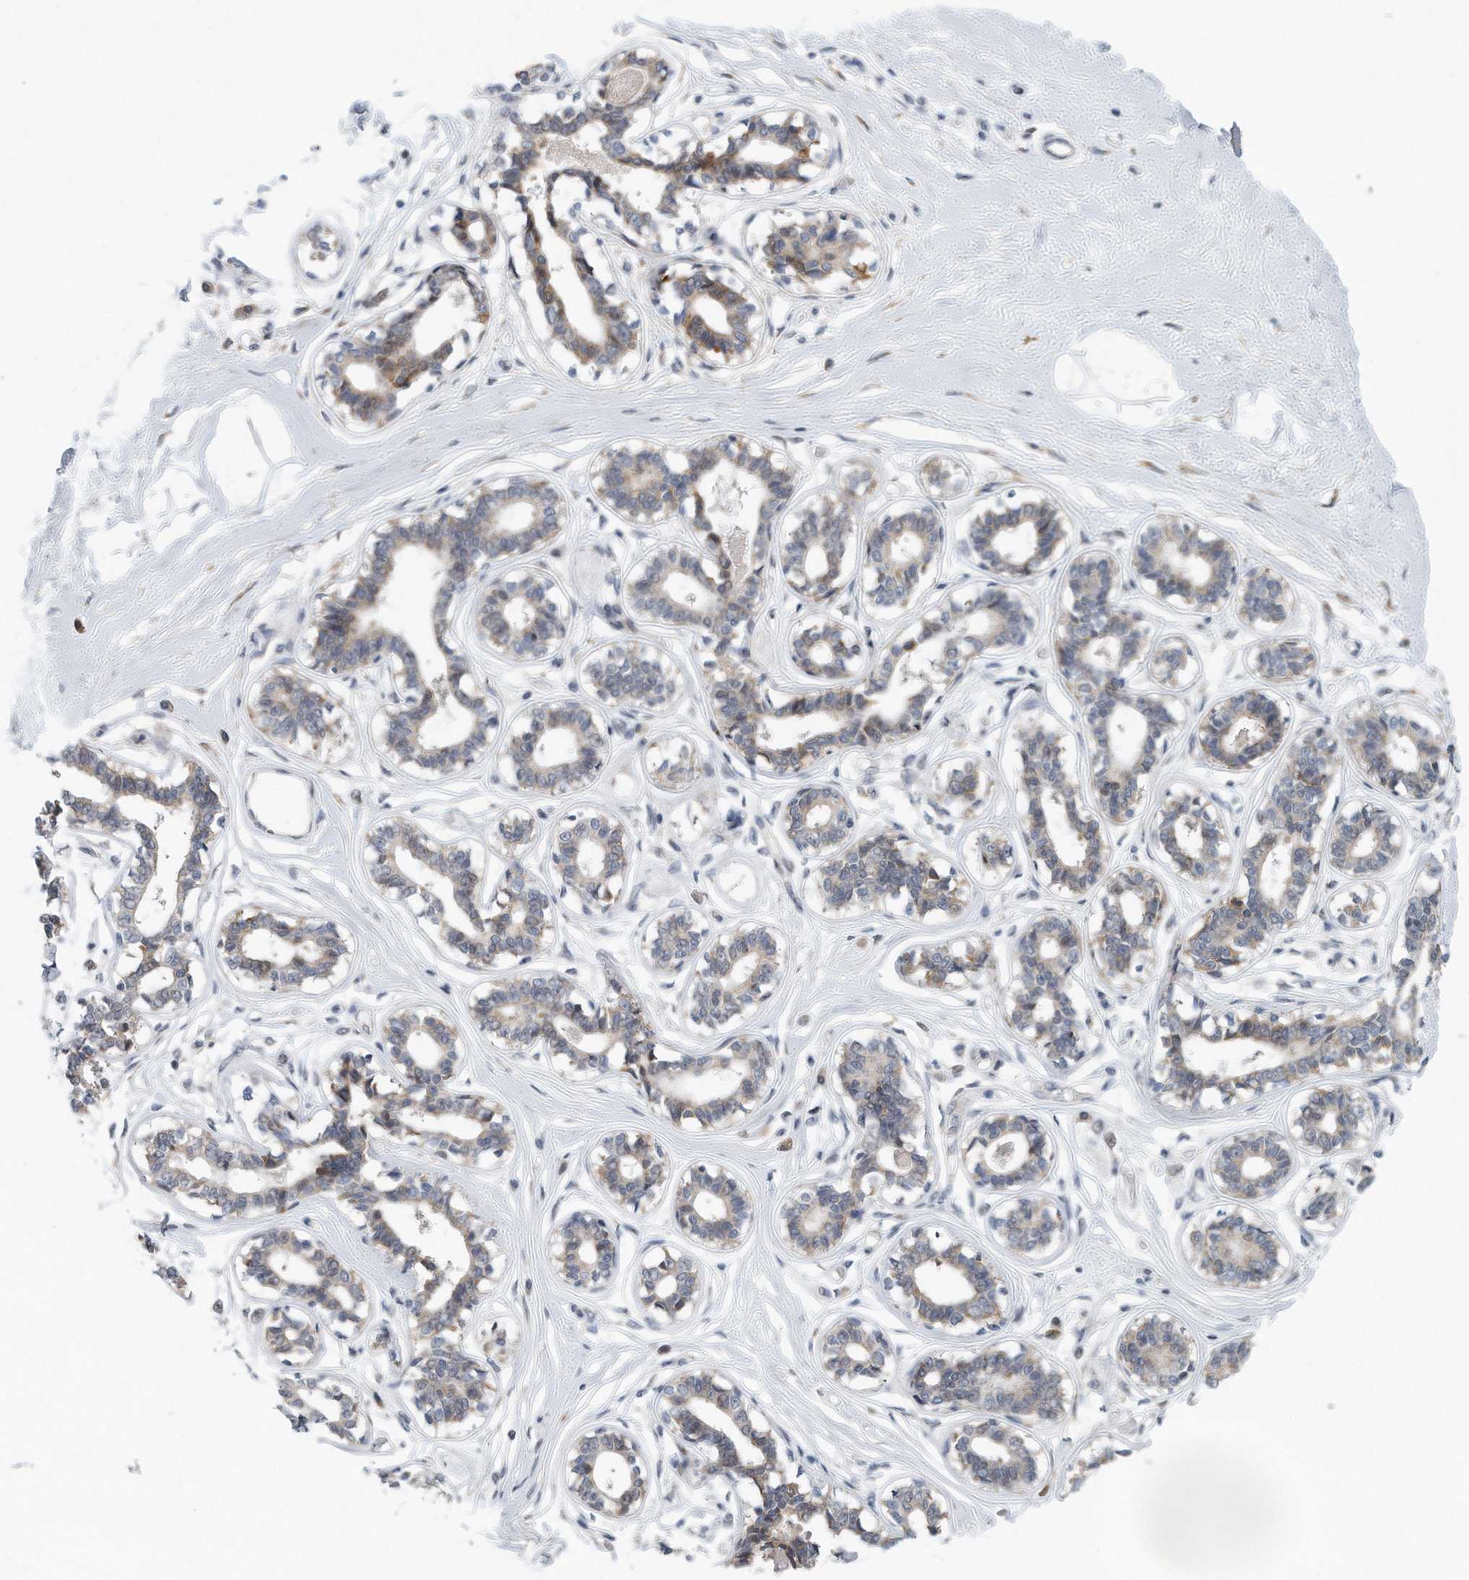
{"staining": {"intensity": "negative", "quantity": "none", "location": "none"}, "tissue": "breast", "cell_type": "Adipocytes", "image_type": "normal", "snomed": [{"axis": "morphology", "description": "Normal tissue, NOS"}, {"axis": "topography", "description": "Breast"}], "caption": "This is a histopathology image of immunohistochemistry staining of unremarkable breast, which shows no expression in adipocytes.", "gene": "VLDLR", "patient": {"sex": "female", "age": 45}}